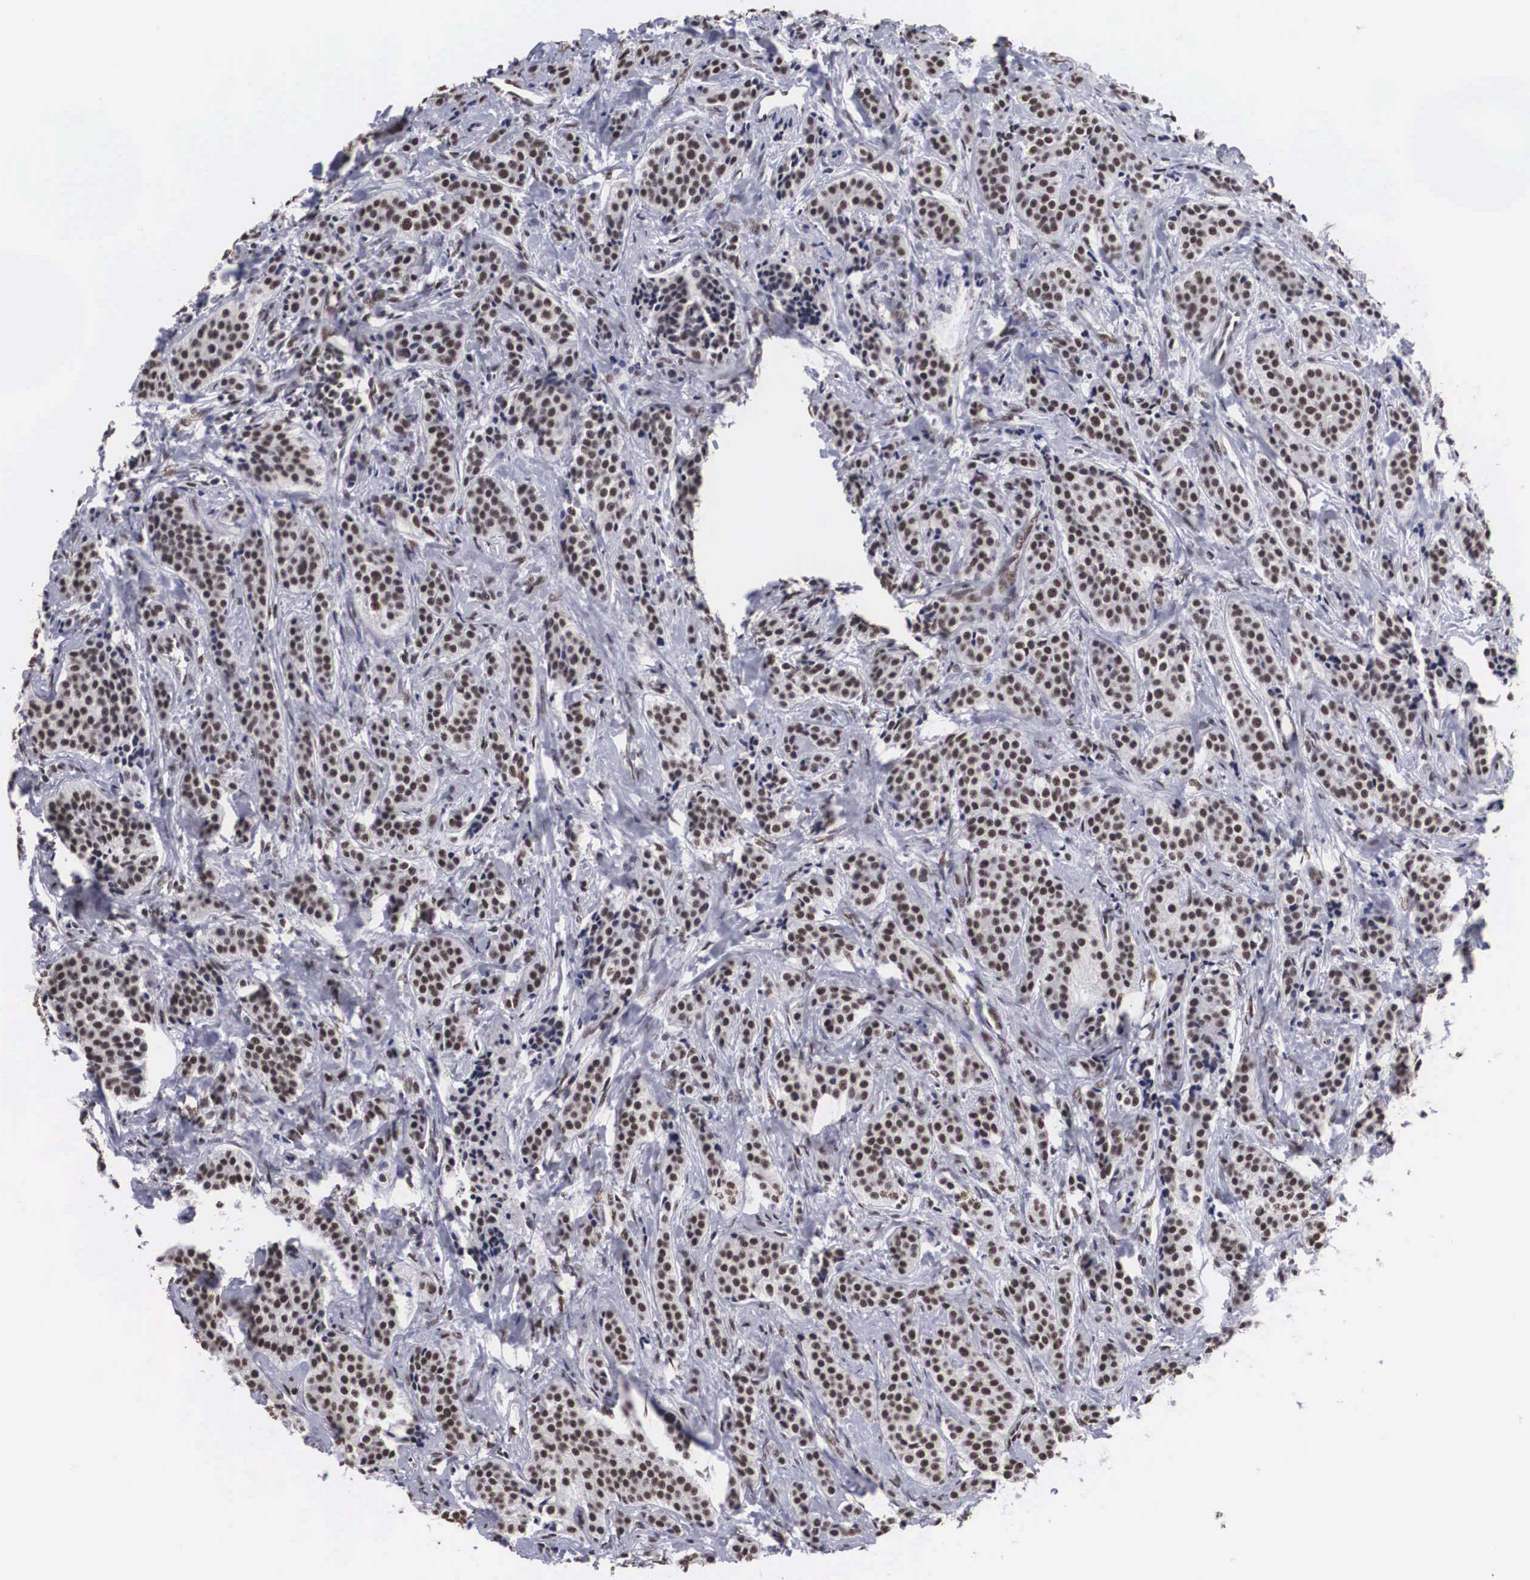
{"staining": {"intensity": "moderate", "quantity": ">75%", "location": "nuclear"}, "tissue": "carcinoid", "cell_type": "Tumor cells", "image_type": "cancer", "snomed": [{"axis": "morphology", "description": "Carcinoid, malignant, NOS"}, {"axis": "topography", "description": "Small intestine"}], "caption": "A brown stain shows moderate nuclear expression of a protein in malignant carcinoid tumor cells. The staining was performed using DAB (3,3'-diaminobenzidine) to visualize the protein expression in brown, while the nuclei were stained in blue with hematoxylin (Magnification: 20x).", "gene": "ACIN1", "patient": {"sex": "male", "age": 63}}